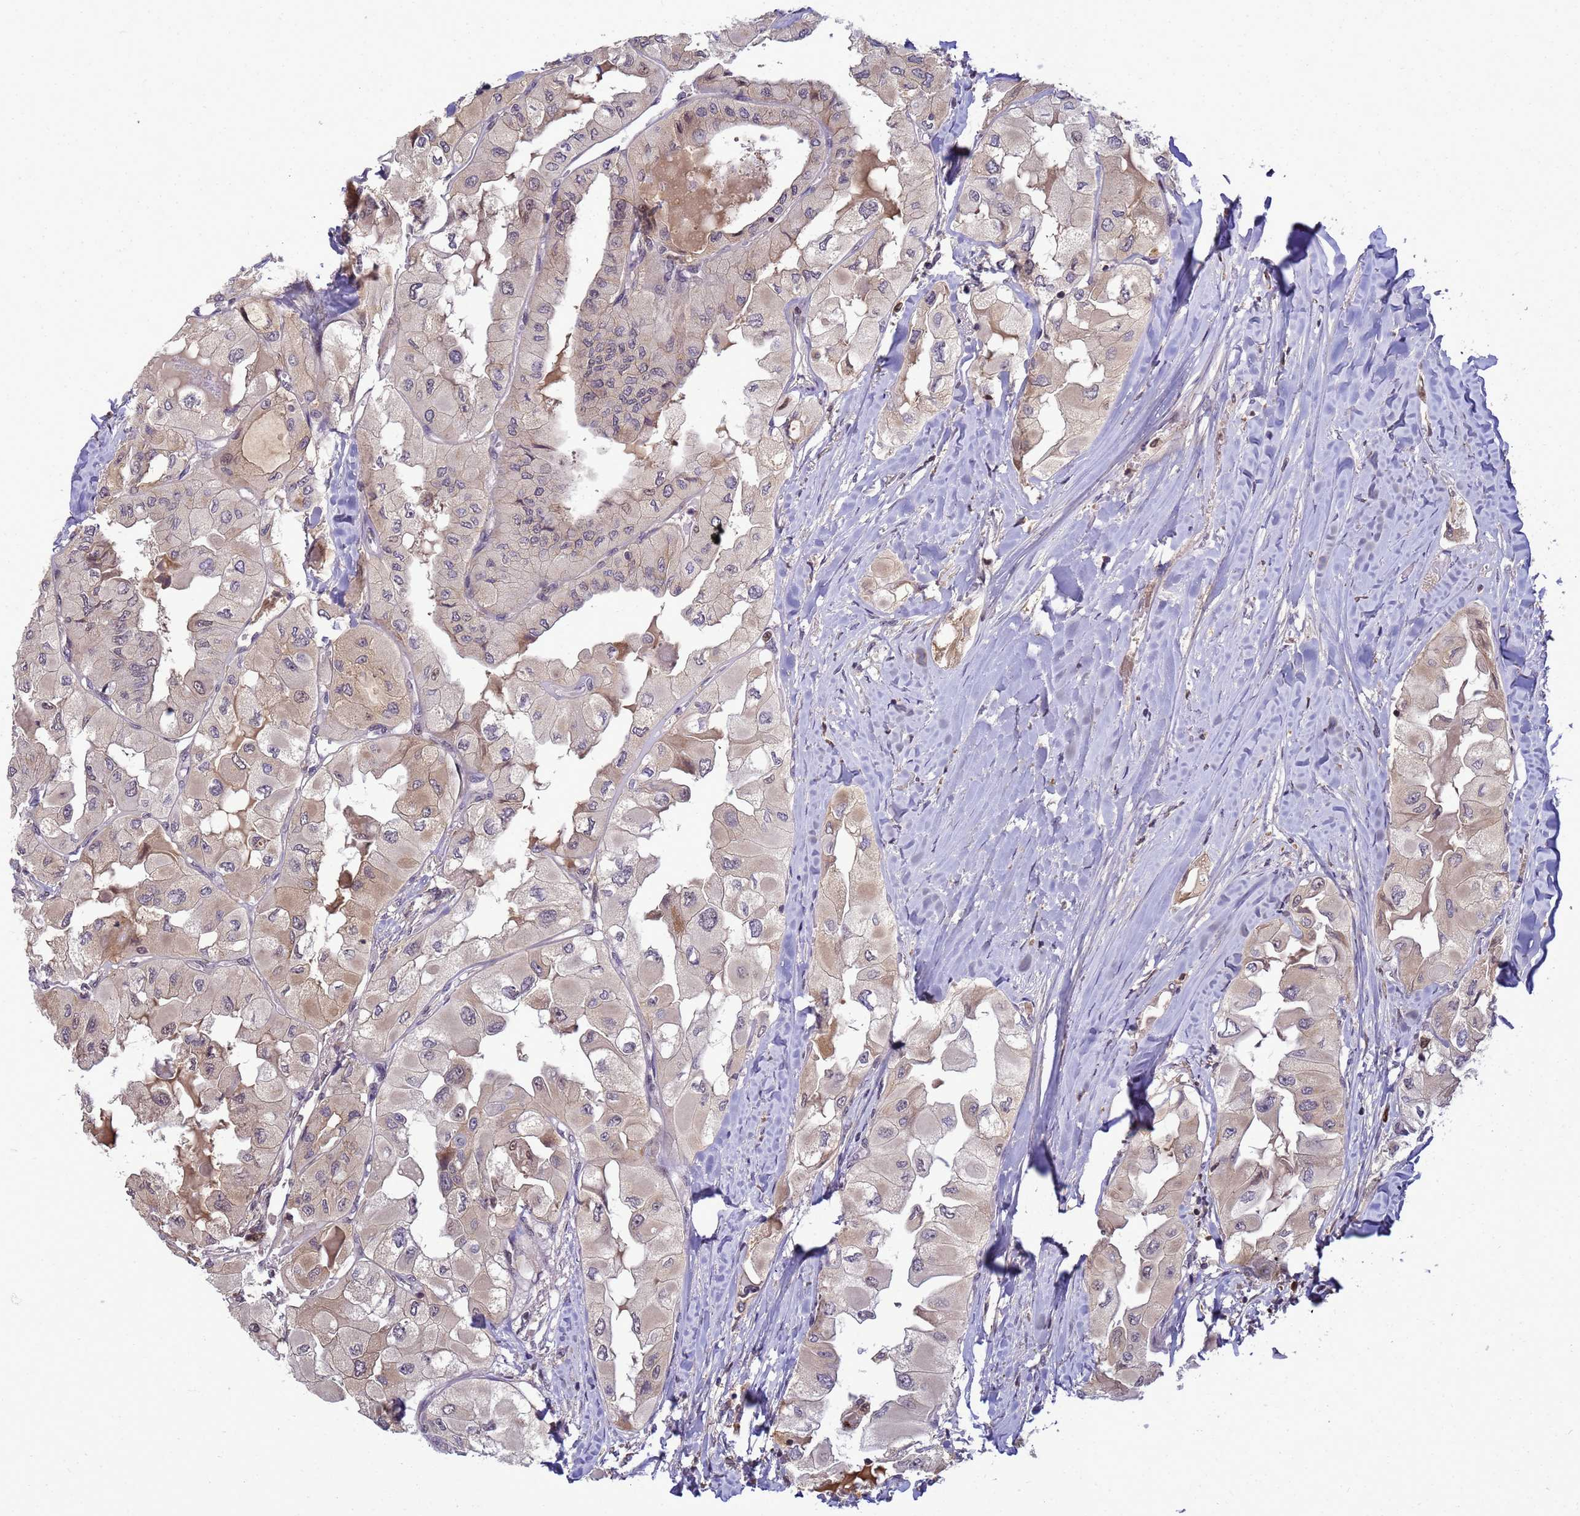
{"staining": {"intensity": "weak", "quantity": "<25%", "location": "cytoplasmic/membranous,nuclear"}, "tissue": "thyroid cancer", "cell_type": "Tumor cells", "image_type": "cancer", "snomed": [{"axis": "morphology", "description": "Normal tissue, NOS"}, {"axis": "morphology", "description": "Papillary adenocarcinoma, NOS"}, {"axis": "topography", "description": "Thyroid gland"}], "caption": "Tumor cells are negative for protein expression in human thyroid cancer.", "gene": "TMEM74B", "patient": {"sex": "female", "age": 59}}